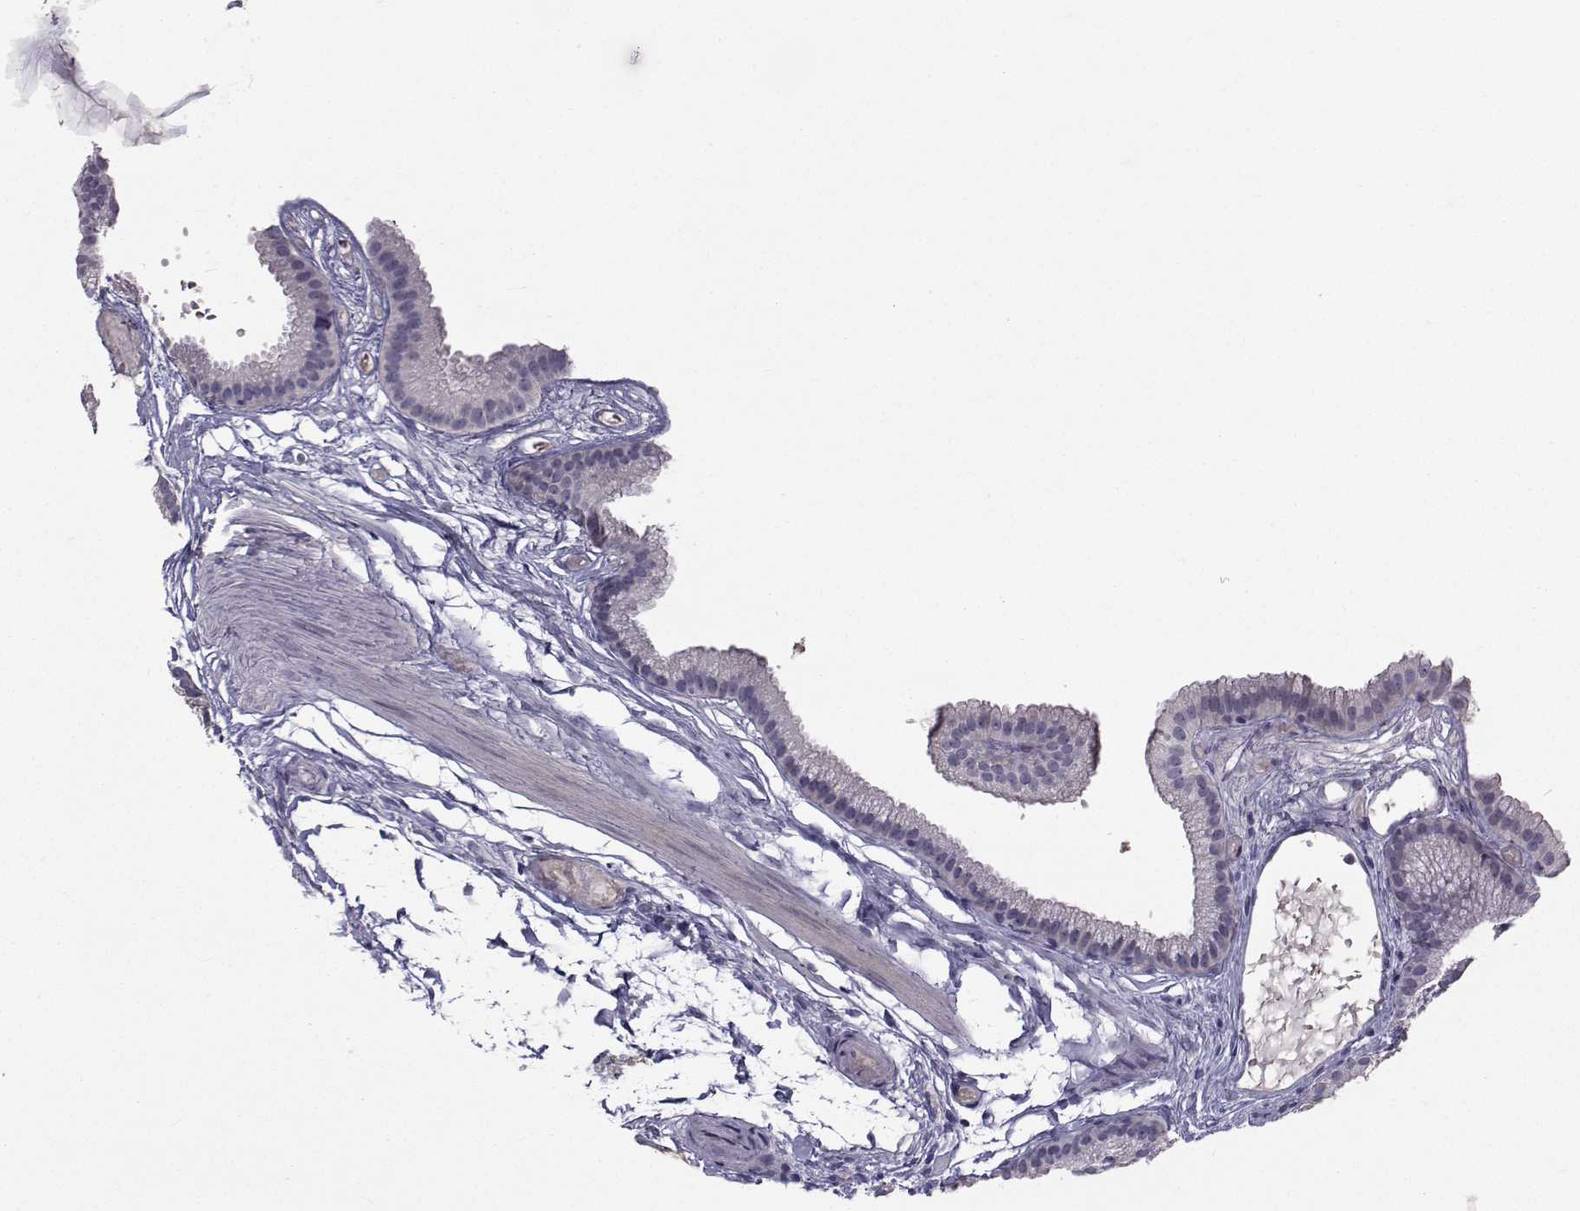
{"staining": {"intensity": "moderate", "quantity": "<25%", "location": "cytoplasmic/membranous"}, "tissue": "gallbladder", "cell_type": "Glandular cells", "image_type": "normal", "snomed": [{"axis": "morphology", "description": "Normal tissue, NOS"}, {"axis": "topography", "description": "Gallbladder"}], "caption": "IHC staining of benign gallbladder, which demonstrates low levels of moderate cytoplasmic/membranous positivity in approximately <25% of glandular cells indicating moderate cytoplasmic/membranous protein staining. The staining was performed using DAB (3,3'-diaminobenzidine) (brown) for protein detection and nuclei were counterstained in hematoxylin (blue).", "gene": "TNFRSF11B", "patient": {"sex": "female", "age": 45}}